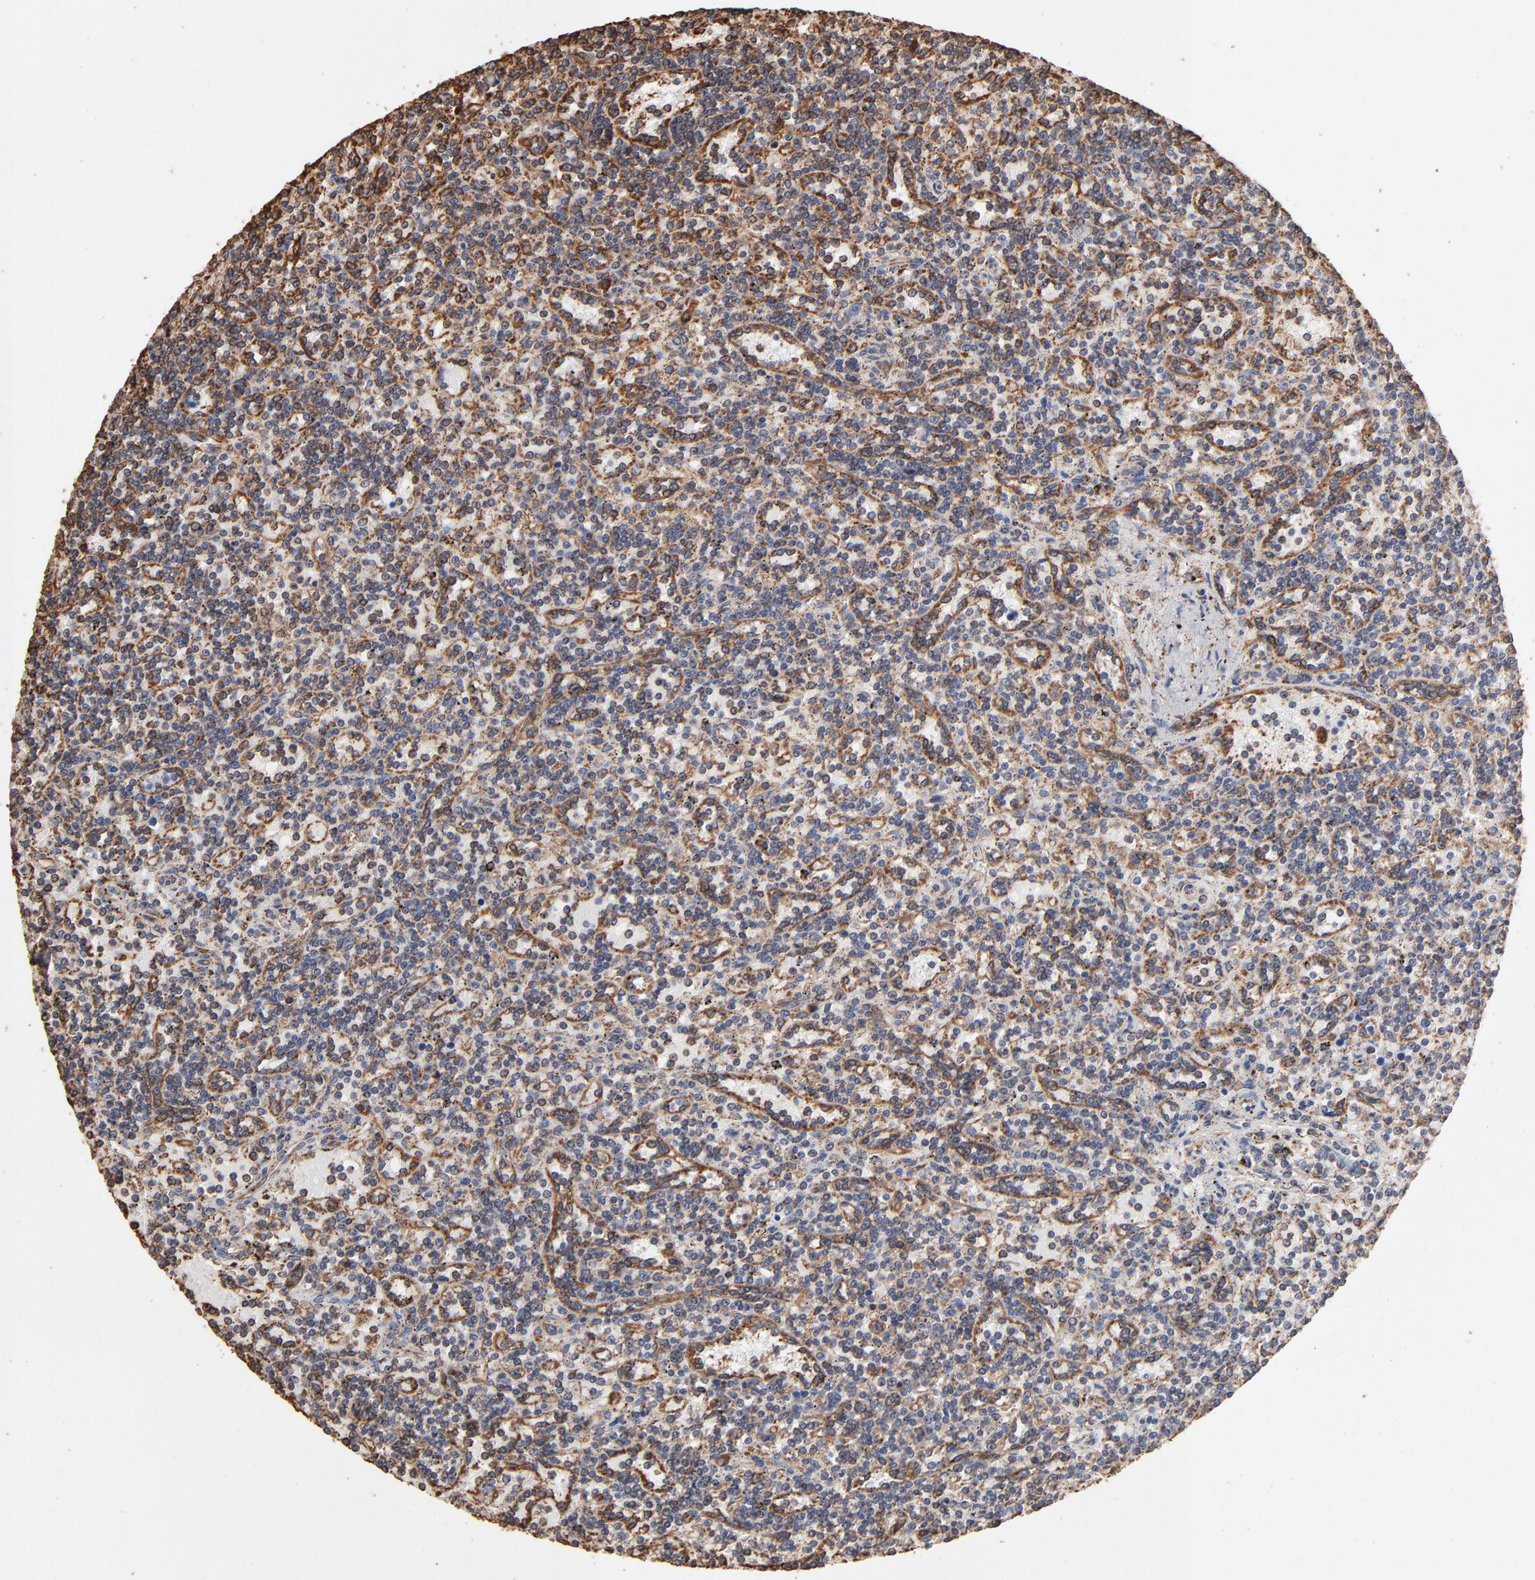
{"staining": {"intensity": "negative", "quantity": "none", "location": "none"}, "tissue": "lymphoma", "cell_type": "Tumor cells", "image_type": "cancer", "snomed": [{"axis": "morphology", "description": "Malignant lymphoma, non-Hodgkin's type, Low grade"}, {"axis": "topography", "description": "Spleen"}], "caption": "Tumor cells show no significant protein staining in low-grade malignant lymphoma, non-Hodgkin's type.", "gene": "PDIA3", "patient": {"sex": "male", "age": 73}}